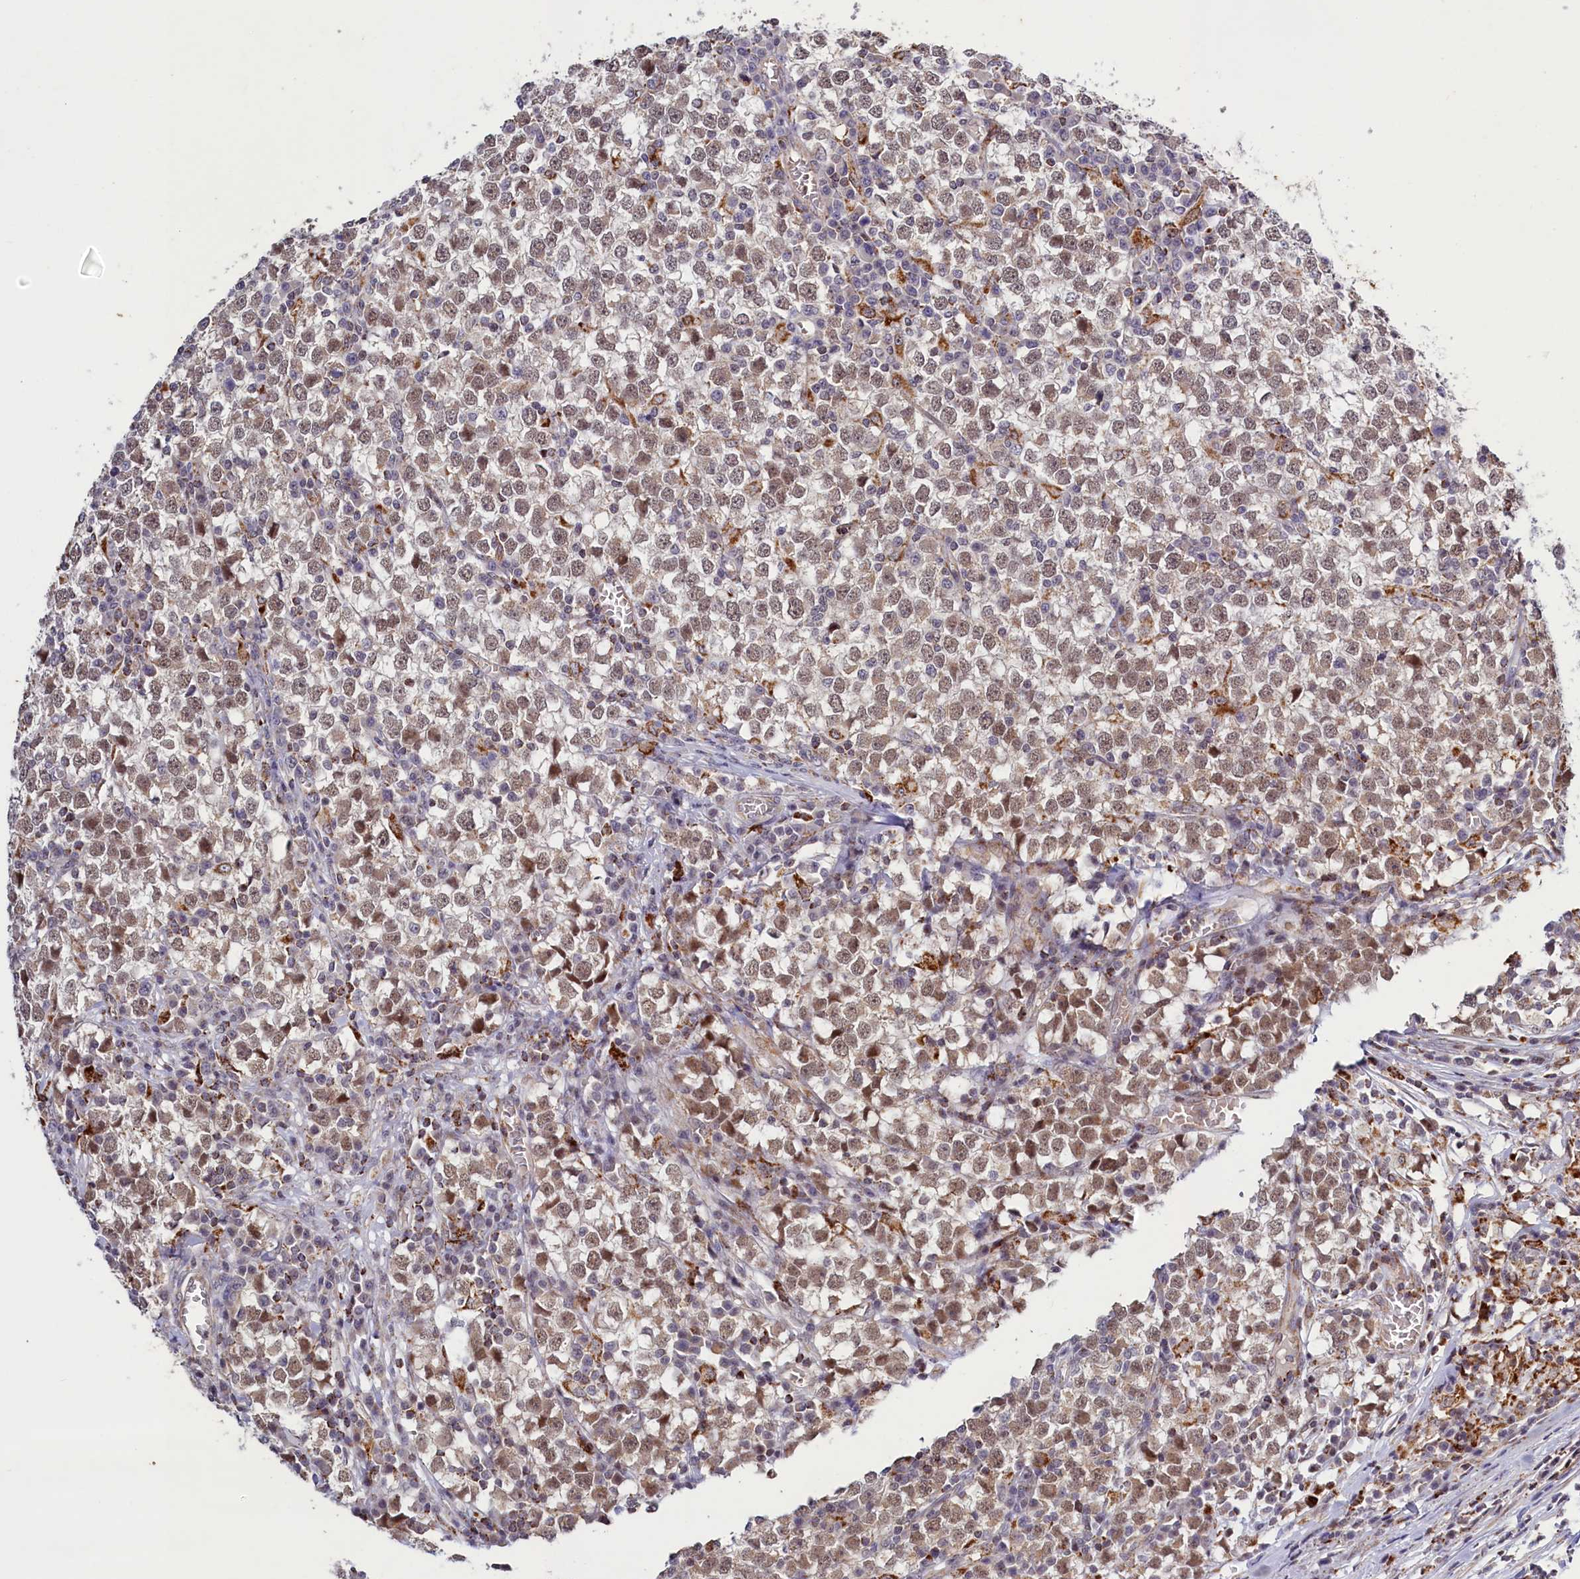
{"staining": {"intensity": "moderate", "quantity": ">75%", "location": "cytoplasmic/membranous,nuclear"}, "tissue": "testis cancer", "cell_type": "Tumor cells", "image_type": "cancer", "snomed": [{"axis": "morphology", "description": "Seminoma, NOS"}, {"axis": "topography", "description": "Testis"}], "caption": "Brown immunohistochemical staining in testis cancer (seminoma) reveals moderate cytoplasmic/membranous and nuclear expression in approximately >75% of tumor cells.", "gene": "DYNC2H1", "patient": {"sex": "male", "age": 65}}